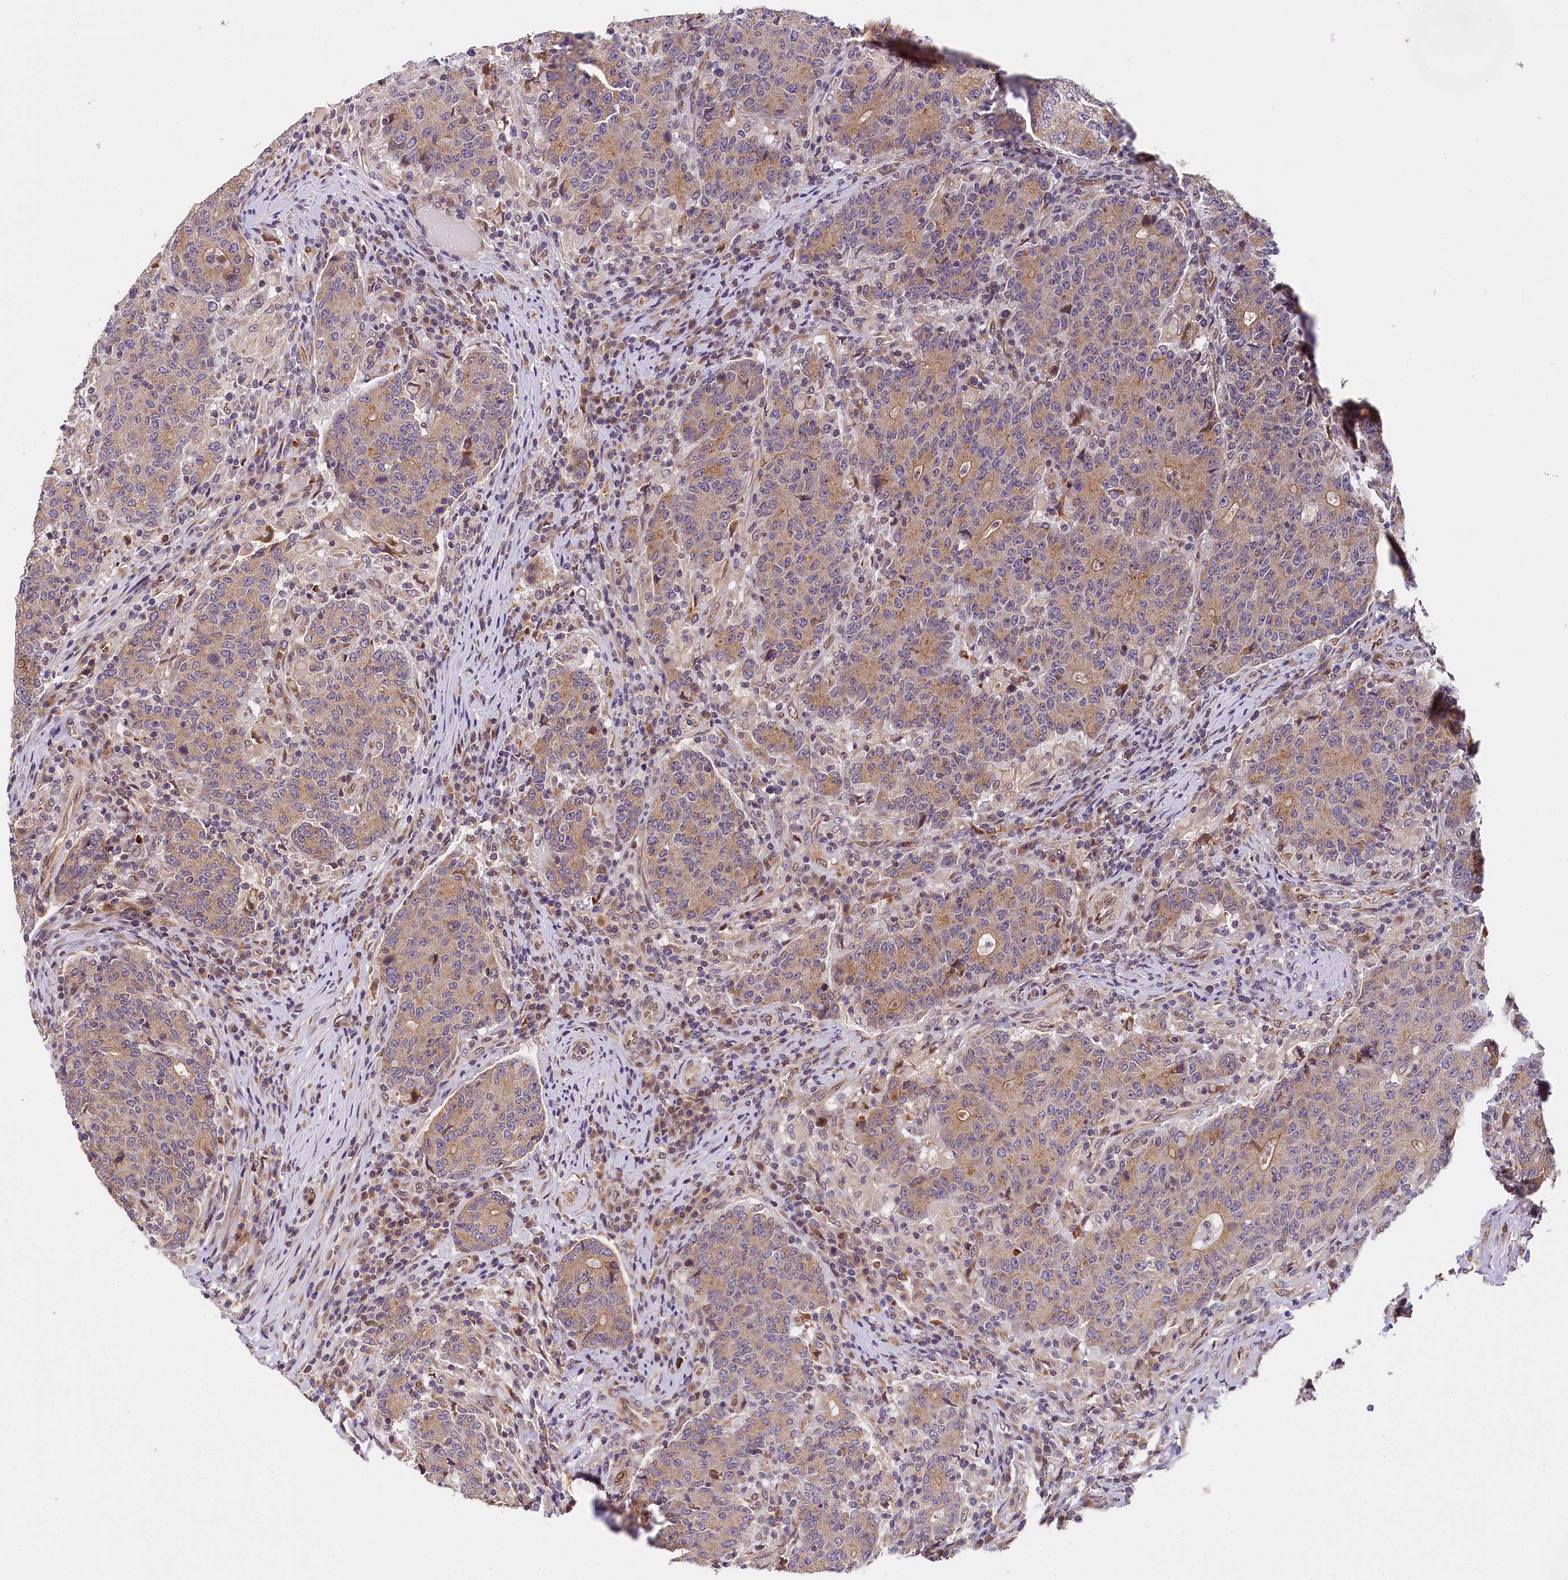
{"staining": {"intensity": "moderate", "quantity": ">75%", "location": "cytoplasmic/membranous"}, "tissue": "colorectal cancer", "cell_type": "Tumor cells", "image_type": "cancer", "snomed": [{"axis": "morphology", "description": "Adenocarcinoma, NOS"}, {"axis": "topography", "description": "Colon"}], "caption": "Brown immunohistochemical staining in colorectal cancer (adenocarcinoma) displays moderate cytoplasmic/membranous staining in approximately >75% of tumor cells. The staining was performed using DAB (3,3'-diaminobenzidine), with brown indicating positive protein expression. Nuclei are stained blue with hematoxylin.", "gene": "SUPV3L1", "patient": {"sex": "female", "age": 75}}